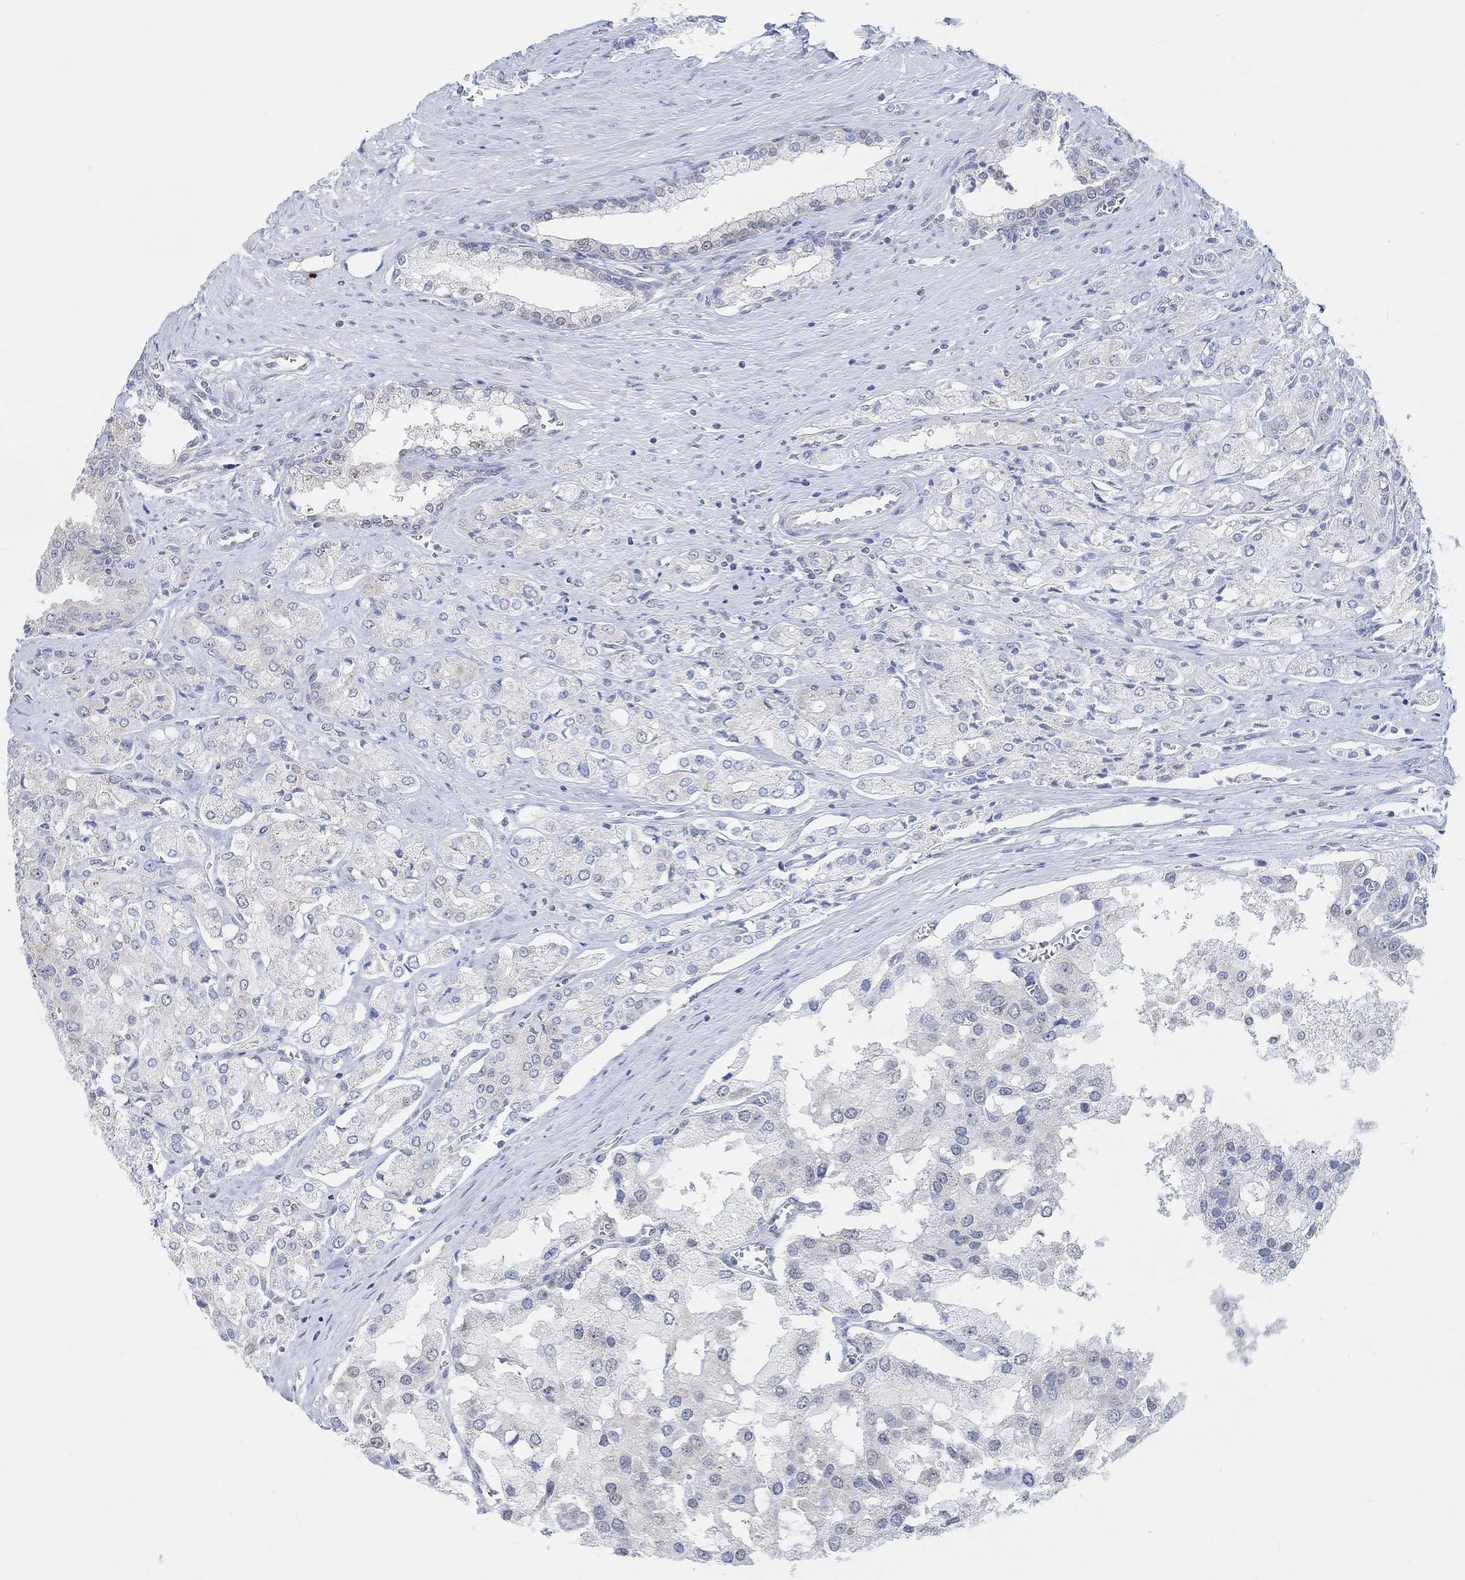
{"staining": {"intensity": "negative", "quantity": "none", "location": "none"}, "tissue": "prostate cancer", "cell_type": "Tumor cells", "image_type": "cancer", "snomed": [{"axis": "morphology", "description": "Adenocarcinoma, NOS"}, {"axis": "topography", "description": "Prostate and seminal vesicle, NOS"}, {"axis": "topography", "description": "Prostate"}], "caption": "Micrograph shows no significant protein positivity in tumor cells of prostate adenocarcinoma.", "gene": "MUC1", "patient": {"sex": "male", "age": 67}}